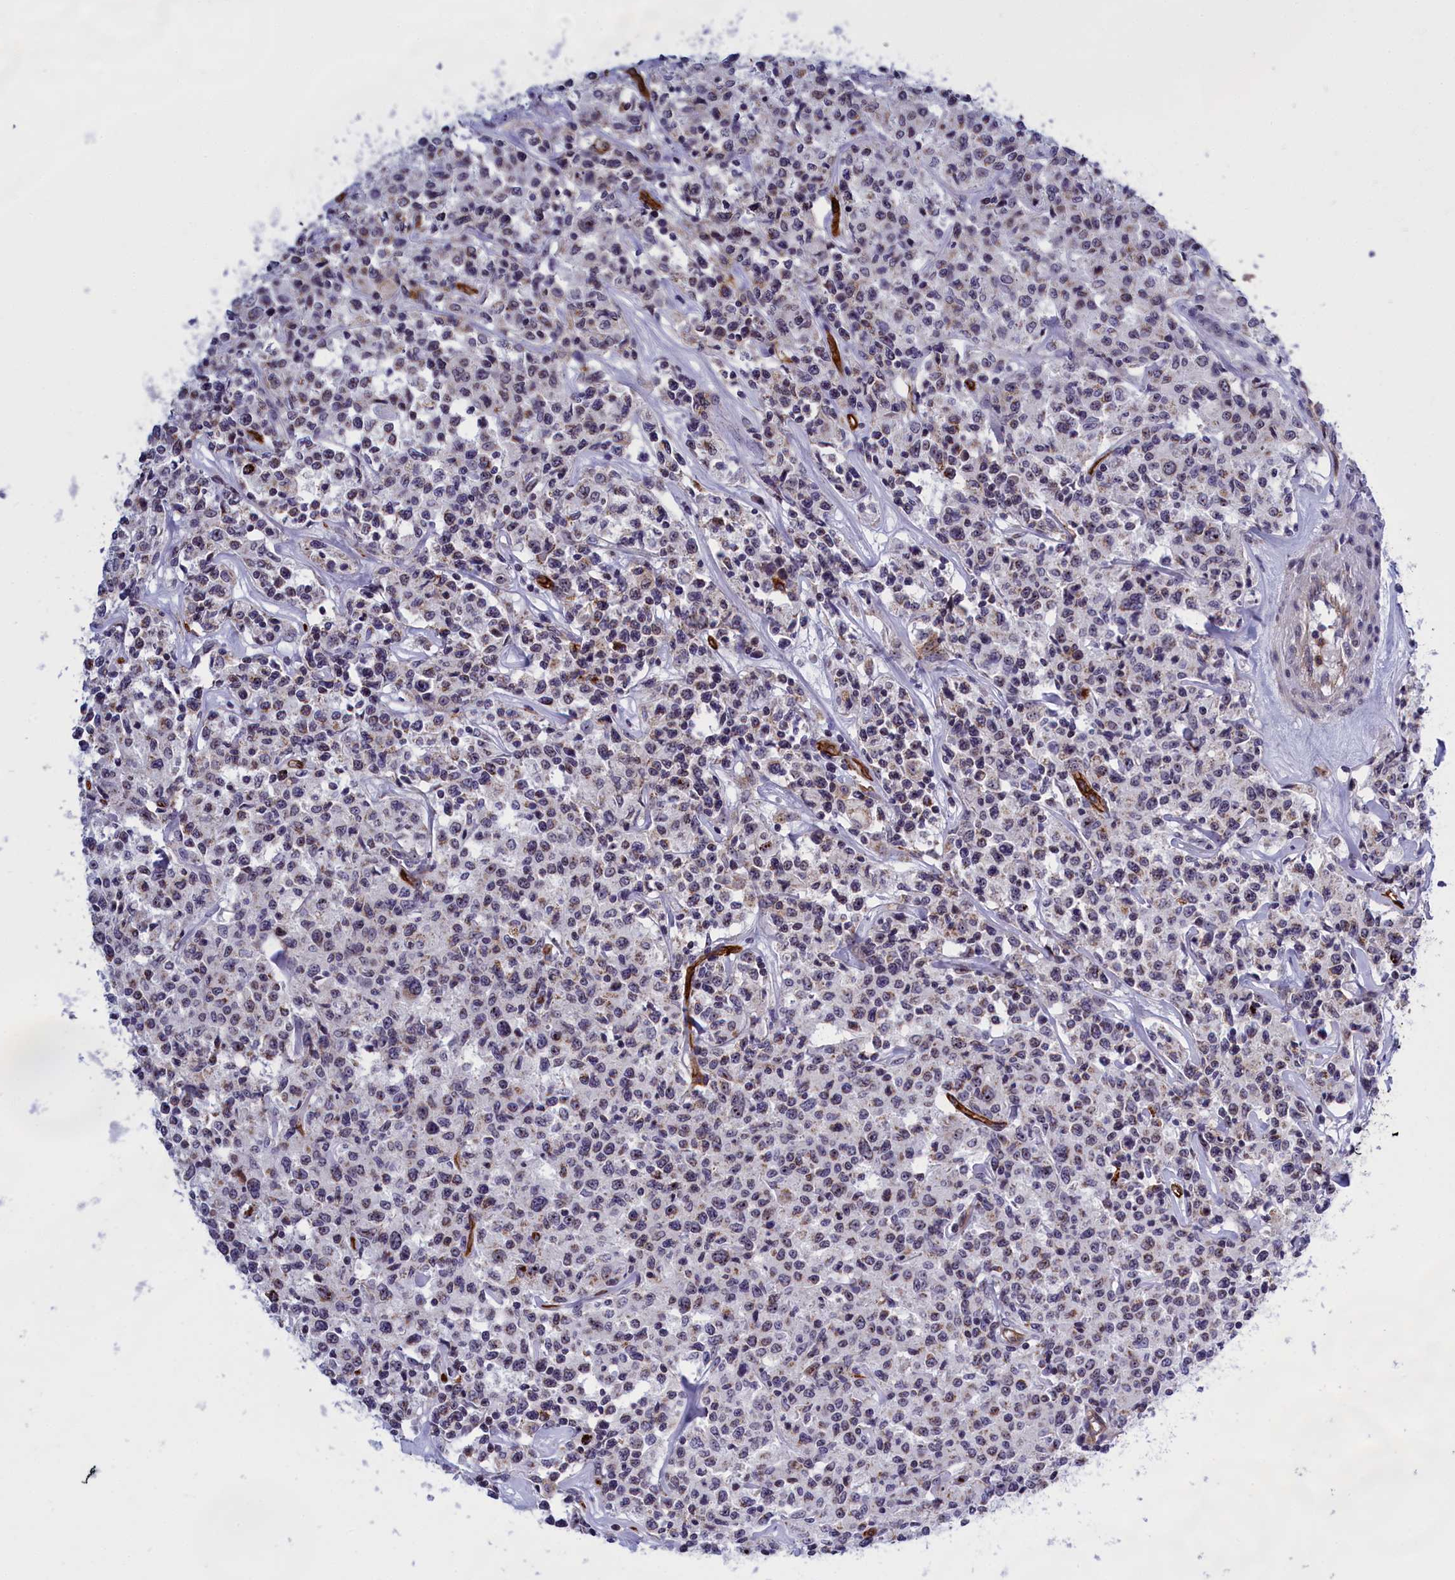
{"staining": {"intensity": "weak", "quantity": "<25%", "location": "cytoplasmic/membranous,nuclear"}, "tissue": "lymphoma", "cell_type": "Tumor cells", "image_type": "cancer", "snomed": [{"axis": "morphology", "description": "Malignant lymphoma, non-Hodgkin's type, Low grade"}, {"axis": "topography", "description": "Small intestine"}], "caption": "Protein analysis of lymphoma exhibits no significant positivity in tumor cells.", "gene": "MPND", "patient": {"sex": "female", "age": 59}}